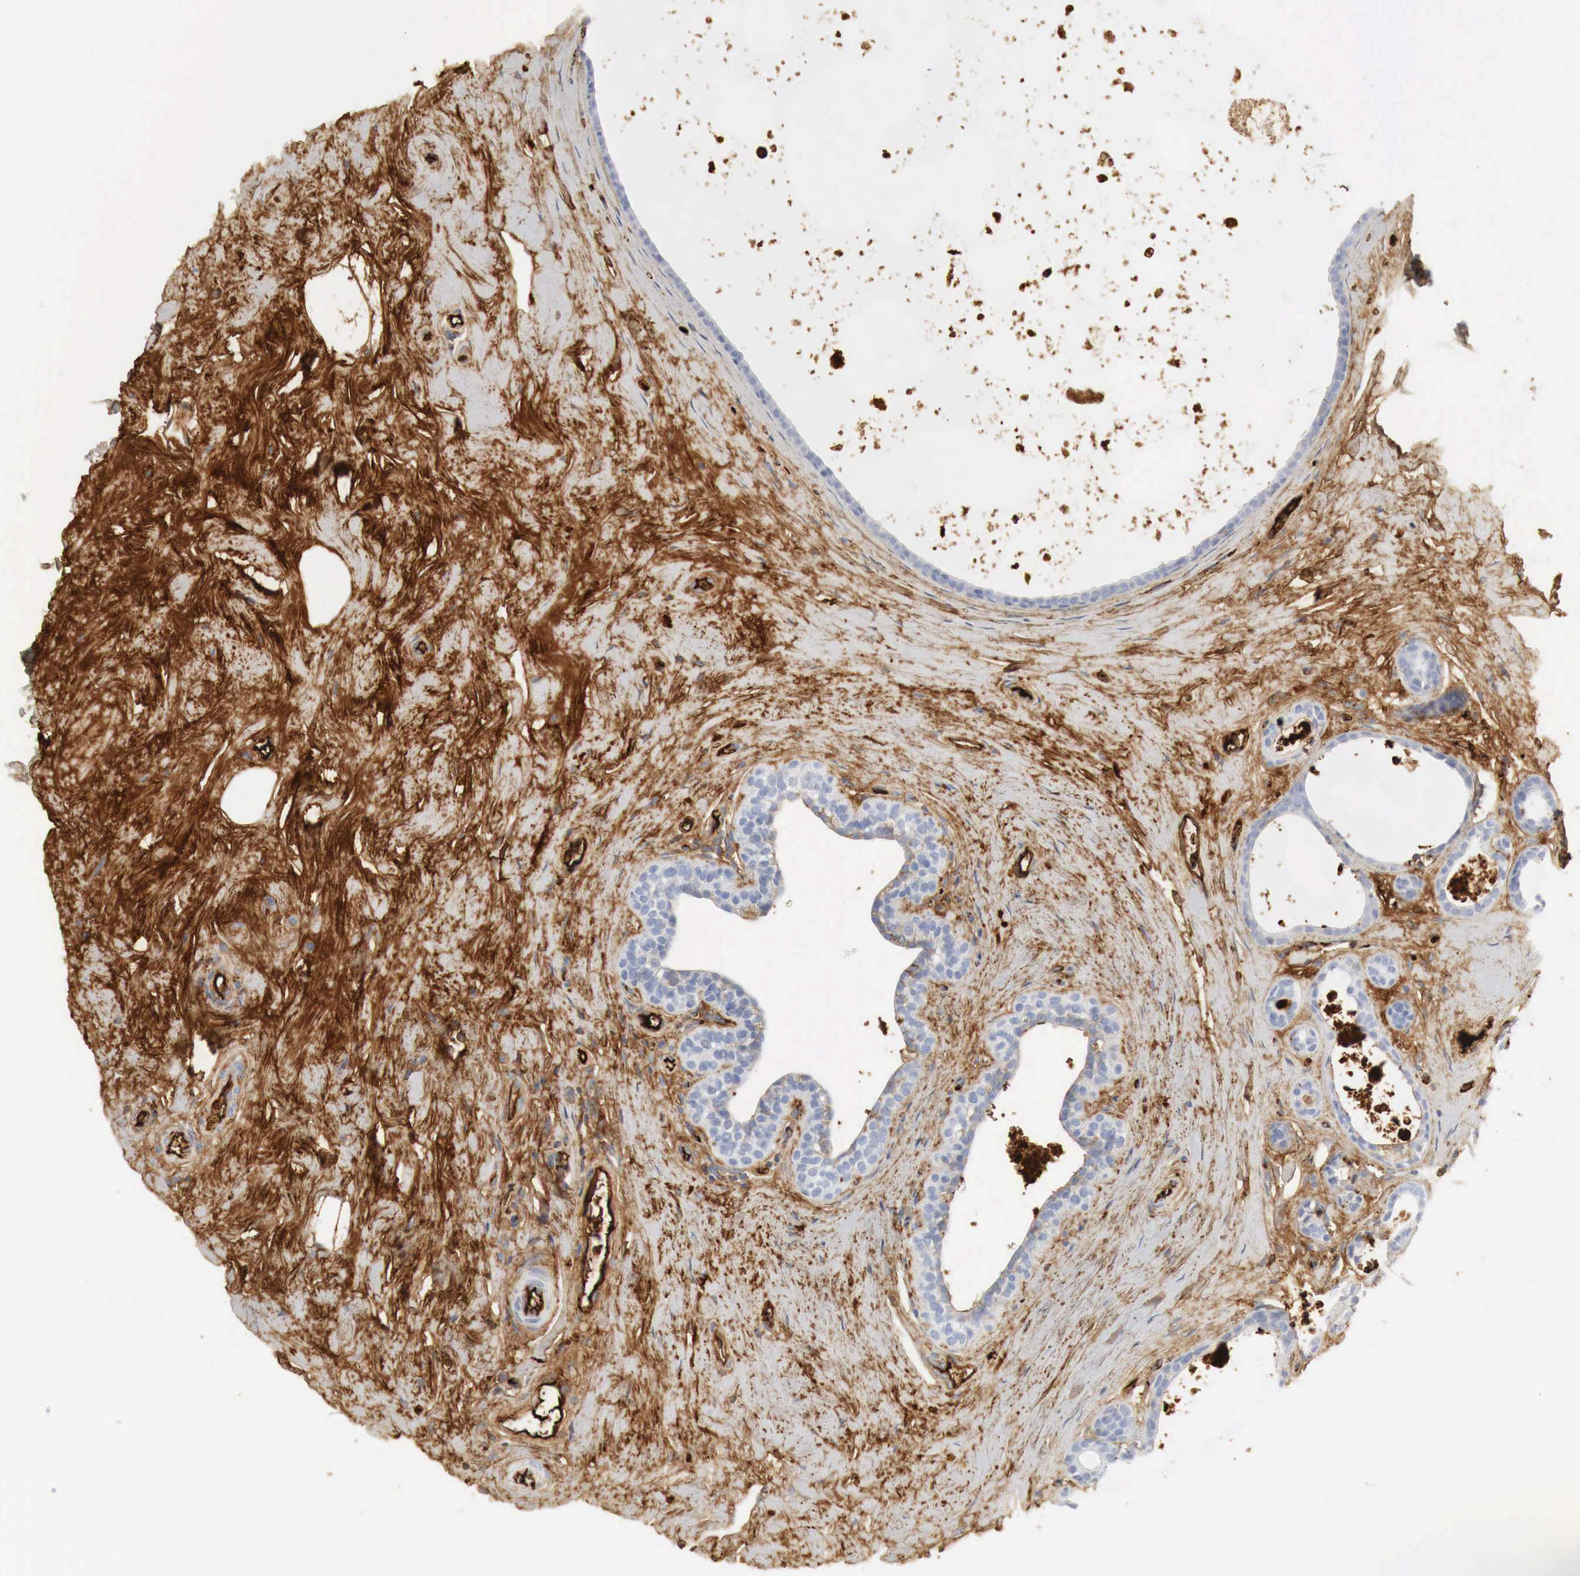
{"staining": {"intensity": "weak", "quantity": "<25%", "location": "cytoplasmic/membranous"}, "tissue": "breast cancer", "cell_type": "Tumor cells", "image_type": "cancer", "snomed": [{"axis": "morphology", "description": "Duct carcinoma"}, {"axis": "topography", "description": "Breast"}], "caption": "Immunohistochemistry photomicrograph of human breast invasive ductal carcinoma stained for a protein (brown), which reveals no staining in tumor cells.", "gene": "IGLC3", "patient": {"sex": "female", "age": 72}}